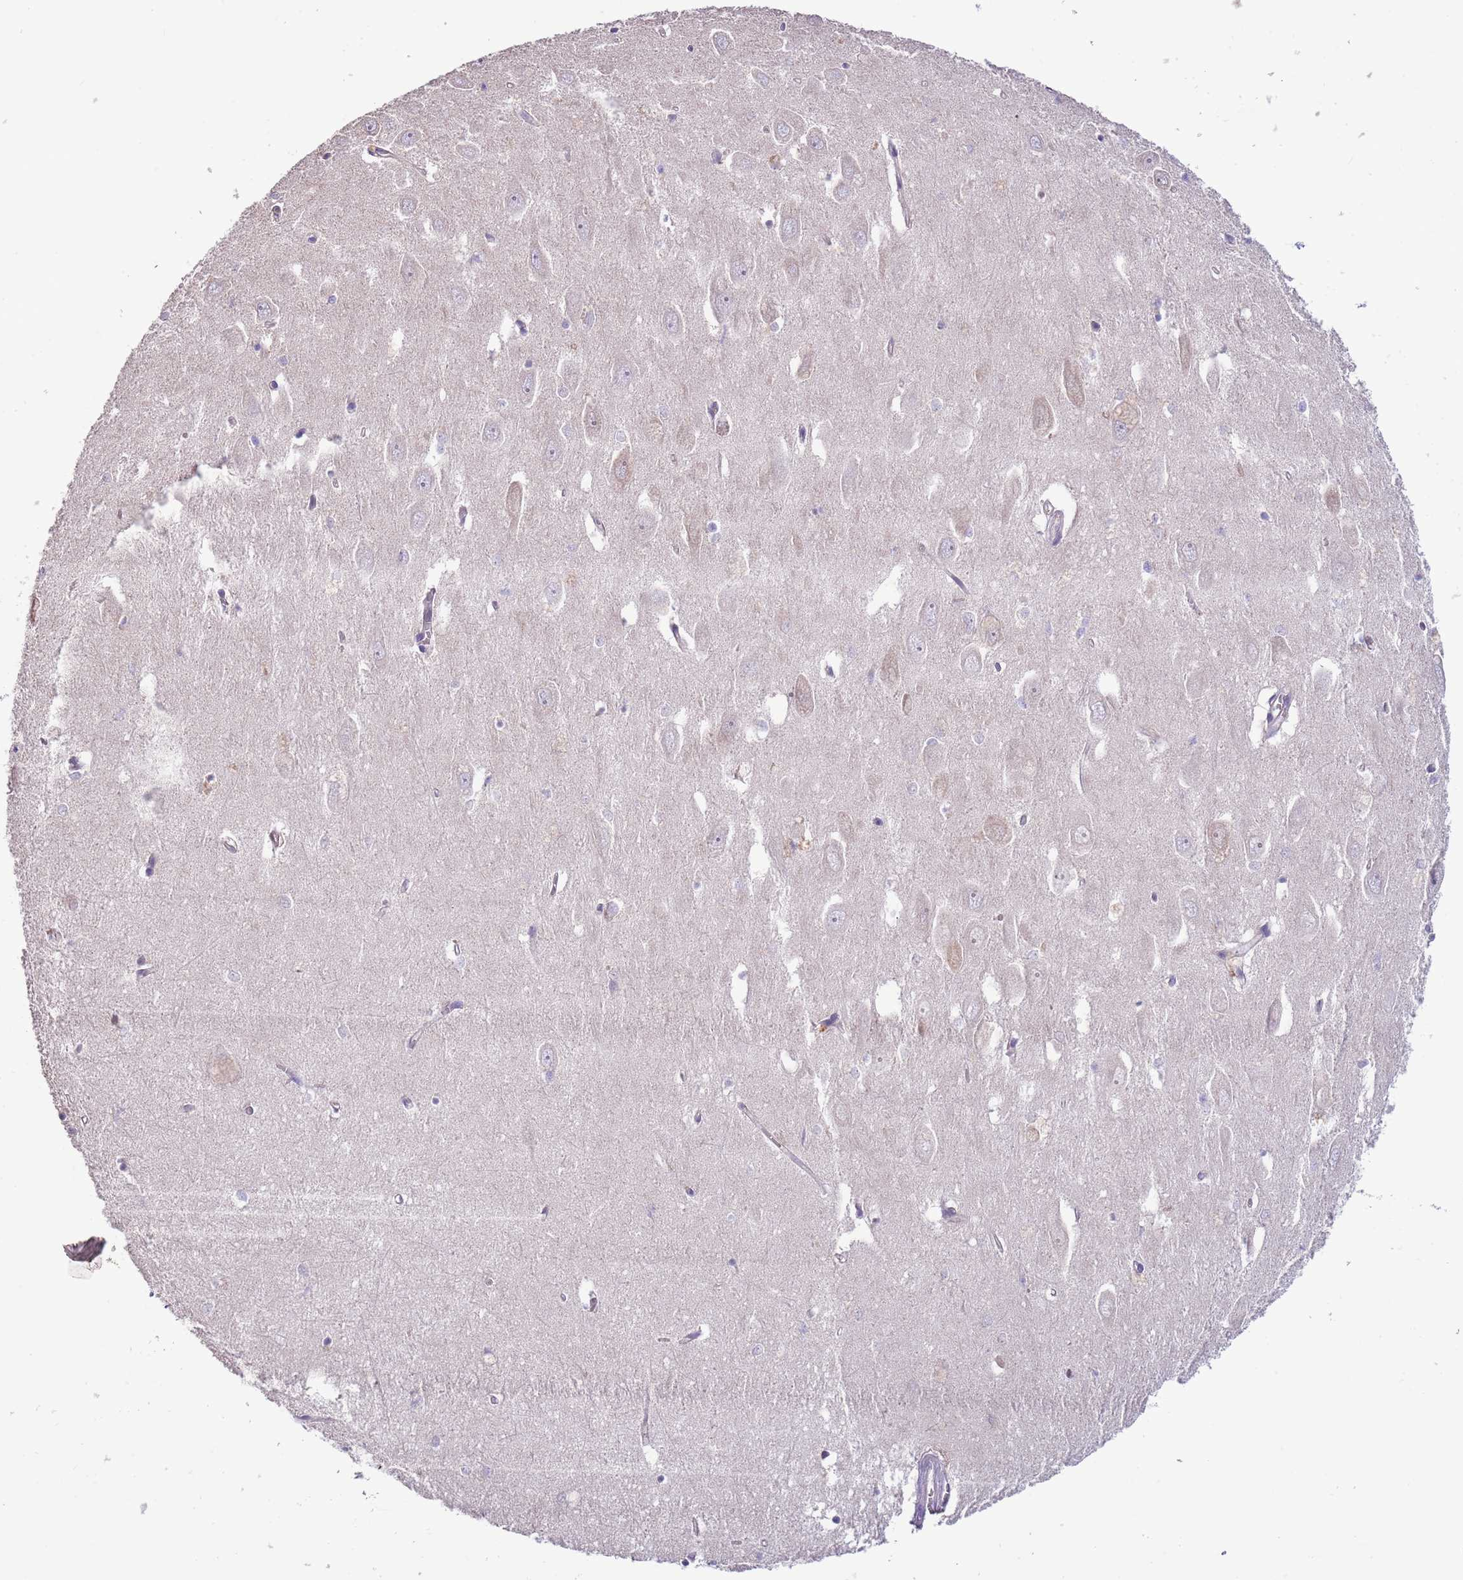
{"staining": {"intensity": "negative", "quantity": "none", "location": "none"}, "tissue": "hippocampus", "cell_type": "Glial cells", "image_type": "normal", "snomed": [{"axis": "morphology", "description": "Normal tissue, NOS"}, {"axis": "topography", "description": "Hippocampus"}], "caption": "An image of human hippocampus is negative for staining in glial cells.", "gene": "TRMO", "patient": {"sex": "female", "age": 64}}